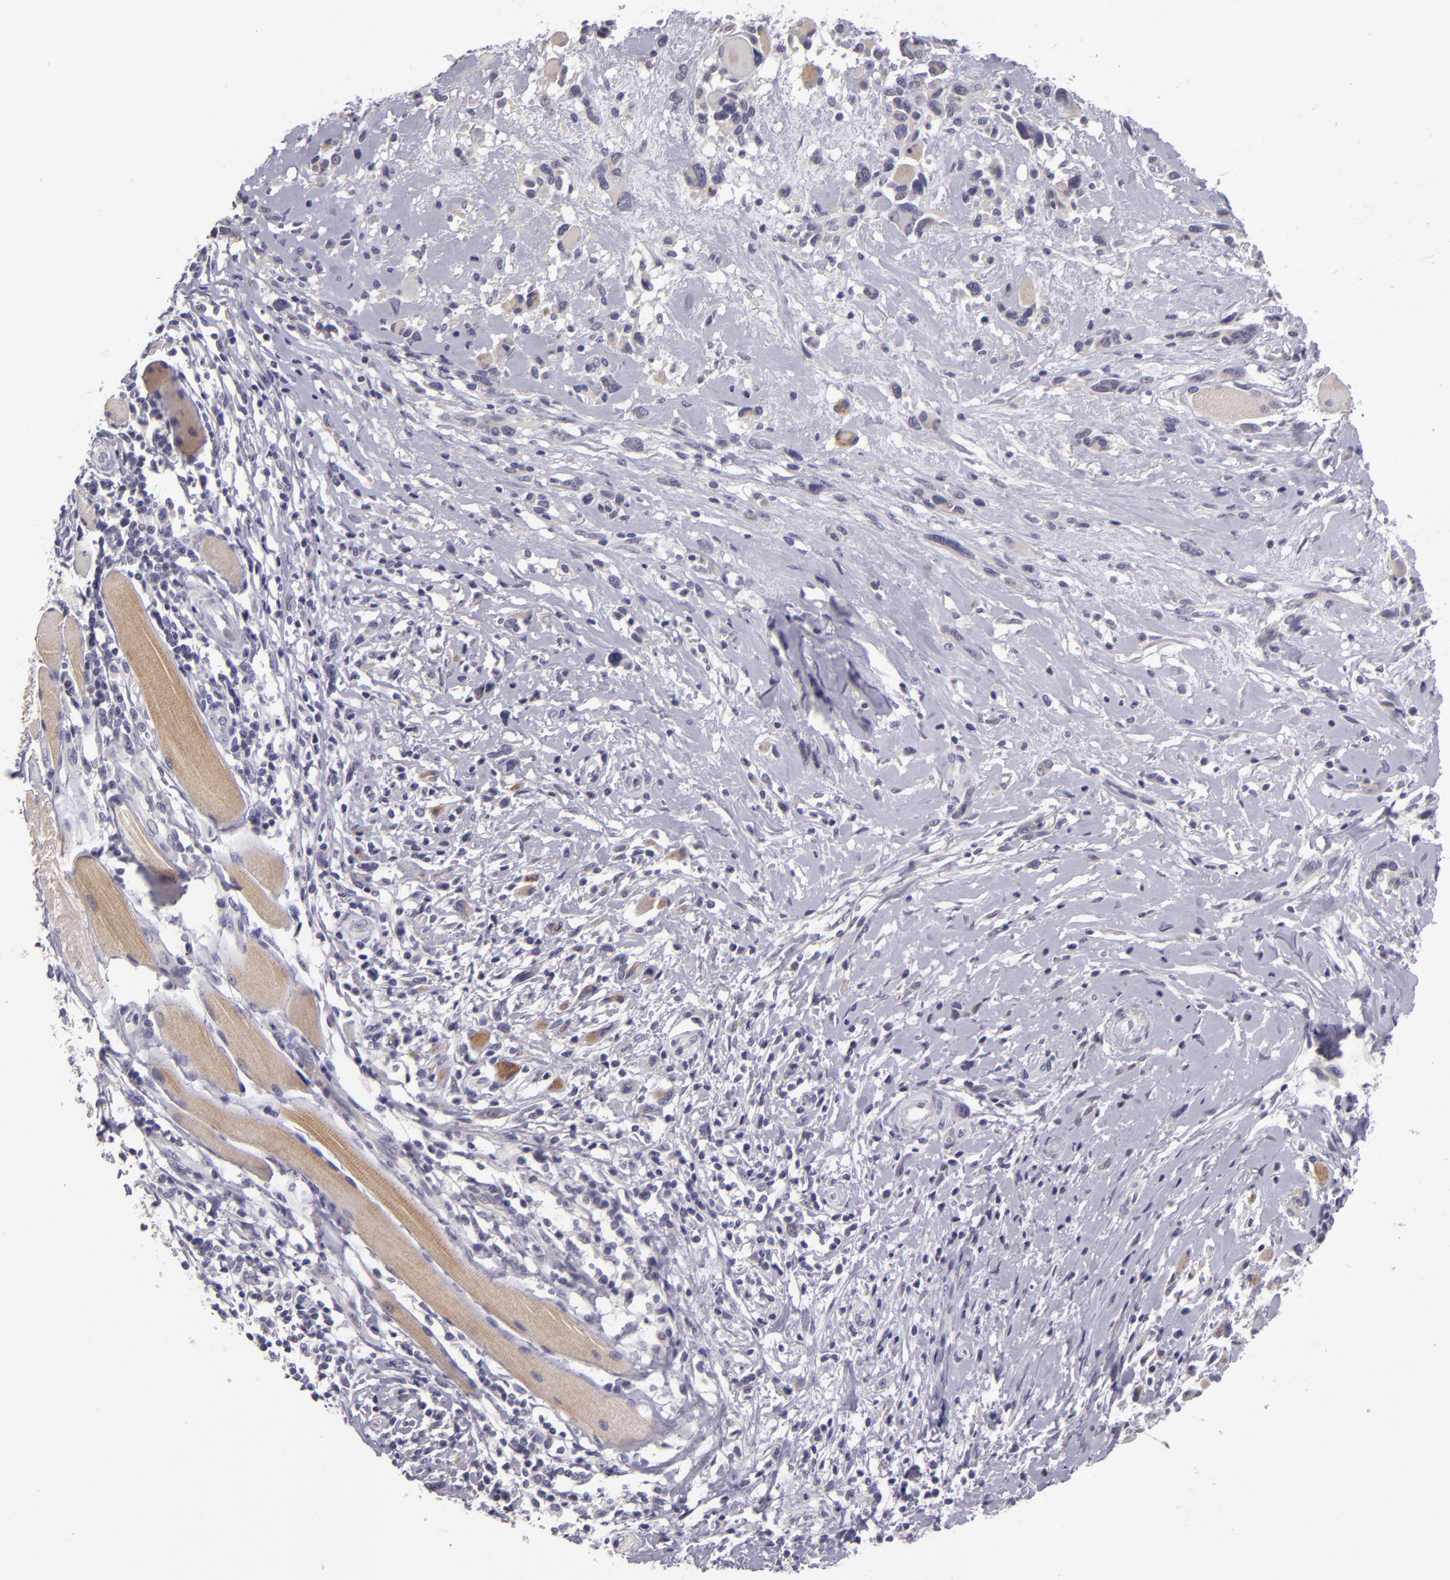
{"staining": {"intensity": "negative", "quantity": "none", "location": "none"}, "tissue": "melanoma", "cell_type": "Tumor cells", "image_type": "cancer", "snomed": [{"axis": "morphology", "description": "Malignant melanoma, NOS"}, {"axis": "topography", "description": "Skin"}], "caption": "Tumor cells show no significant protein staining in melanoma. (Stains: DAB (3,3'-diaminobenzidine) immunohistochemistry (IHC) with hematoxylin counter stain, Microscopy: brightfield microscopy at high magnification).", "gene": "SNCB", "patient": {"sex": "male", "age": 91}}